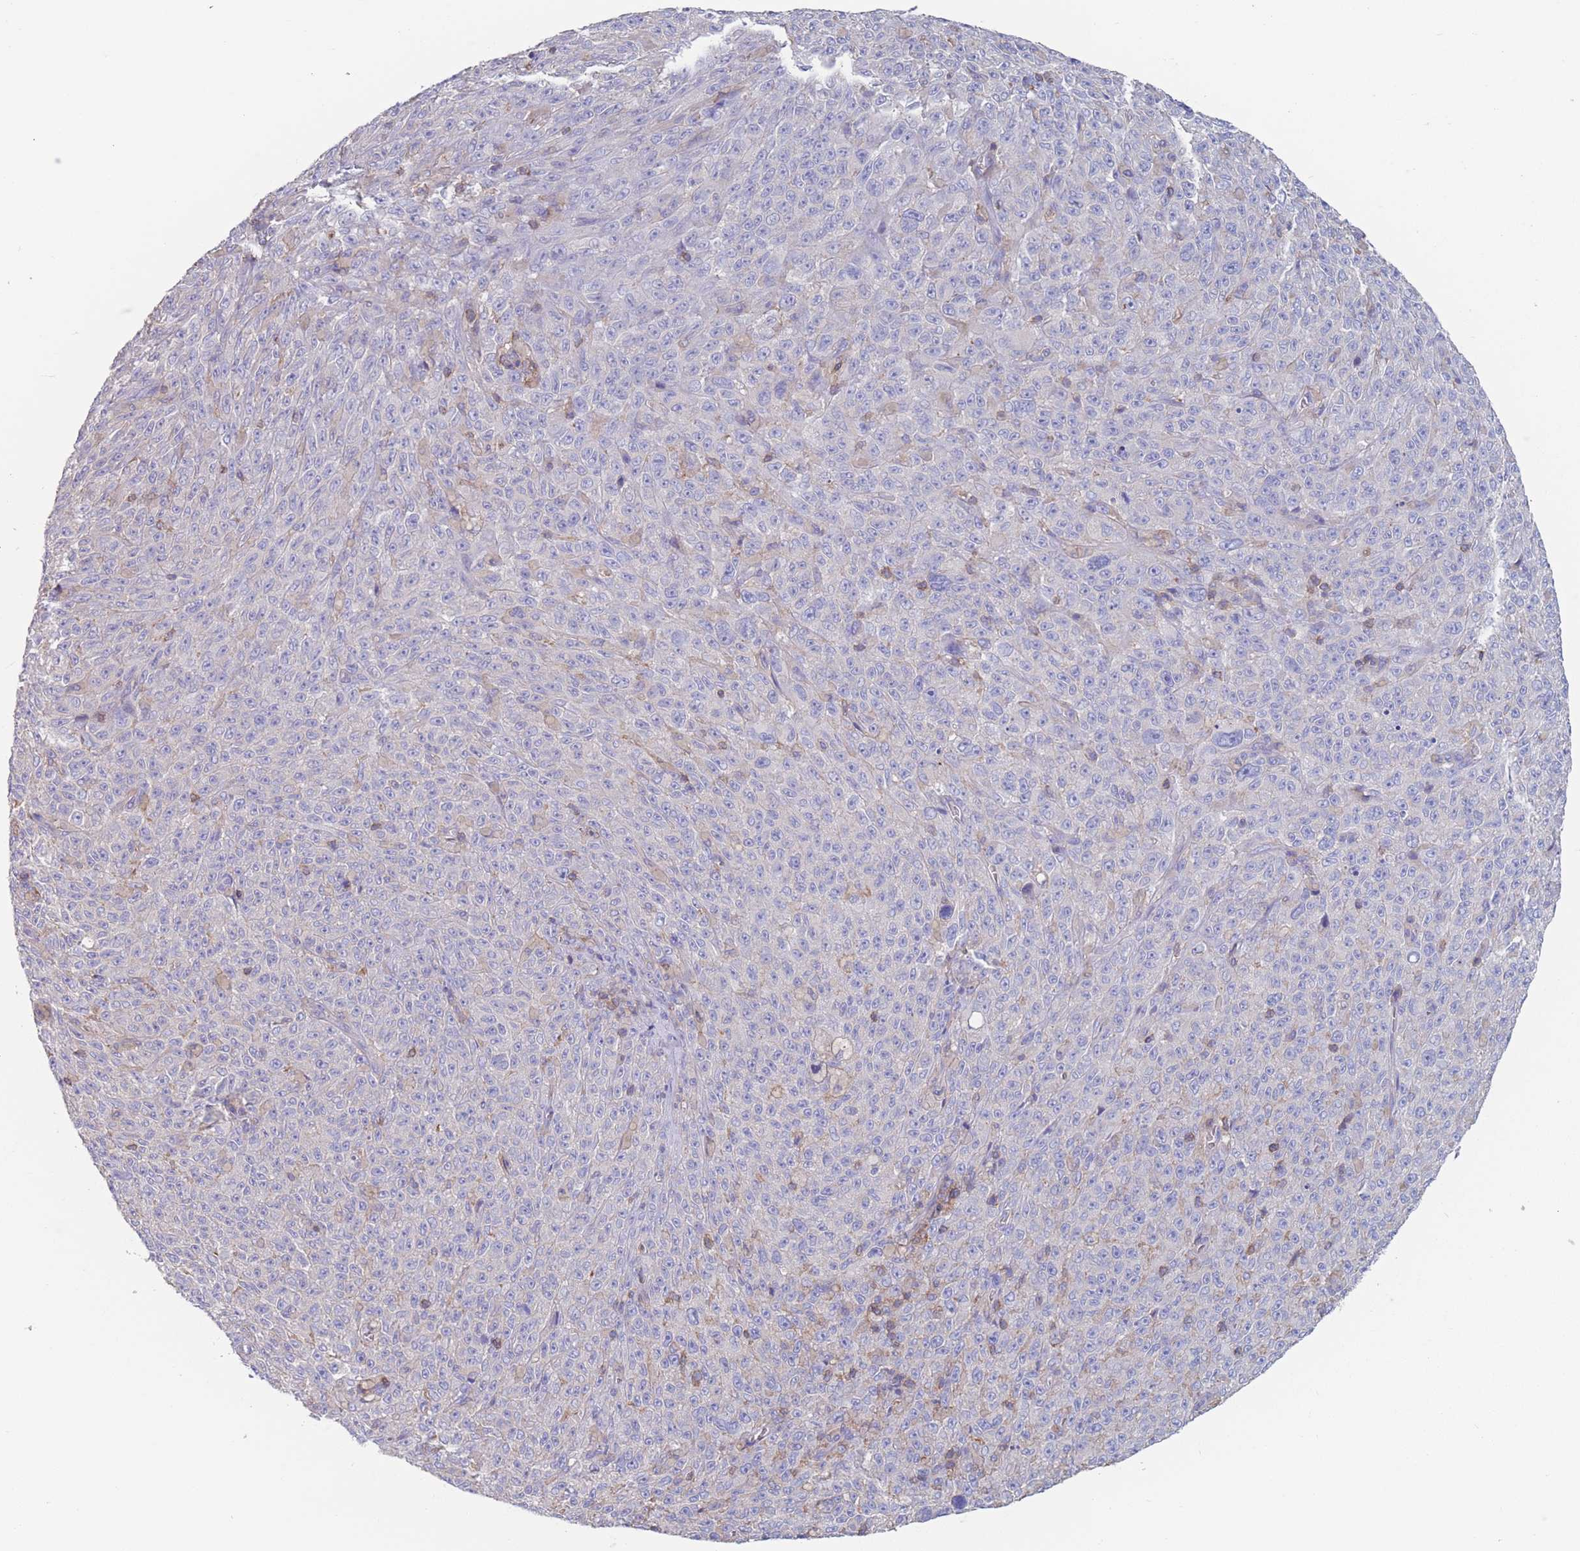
{"staining": {"intensity": "negative", "quantity": "none", "location": "none"}, "tissue": "melanoma", "cell_type": "Tumor cells", "image_type": "cancer", "snomed": [{"axis": "morphology", "description": "Malignant melanoma, NOS"}, {"axis": "topography", "description": "Skin"}], "caption": "Protein analysis of malignant melanoma reveals no significant positivity in tumor cells.", "gene": "ADH1A", "patient": {"sex": "female", "age": 82}}